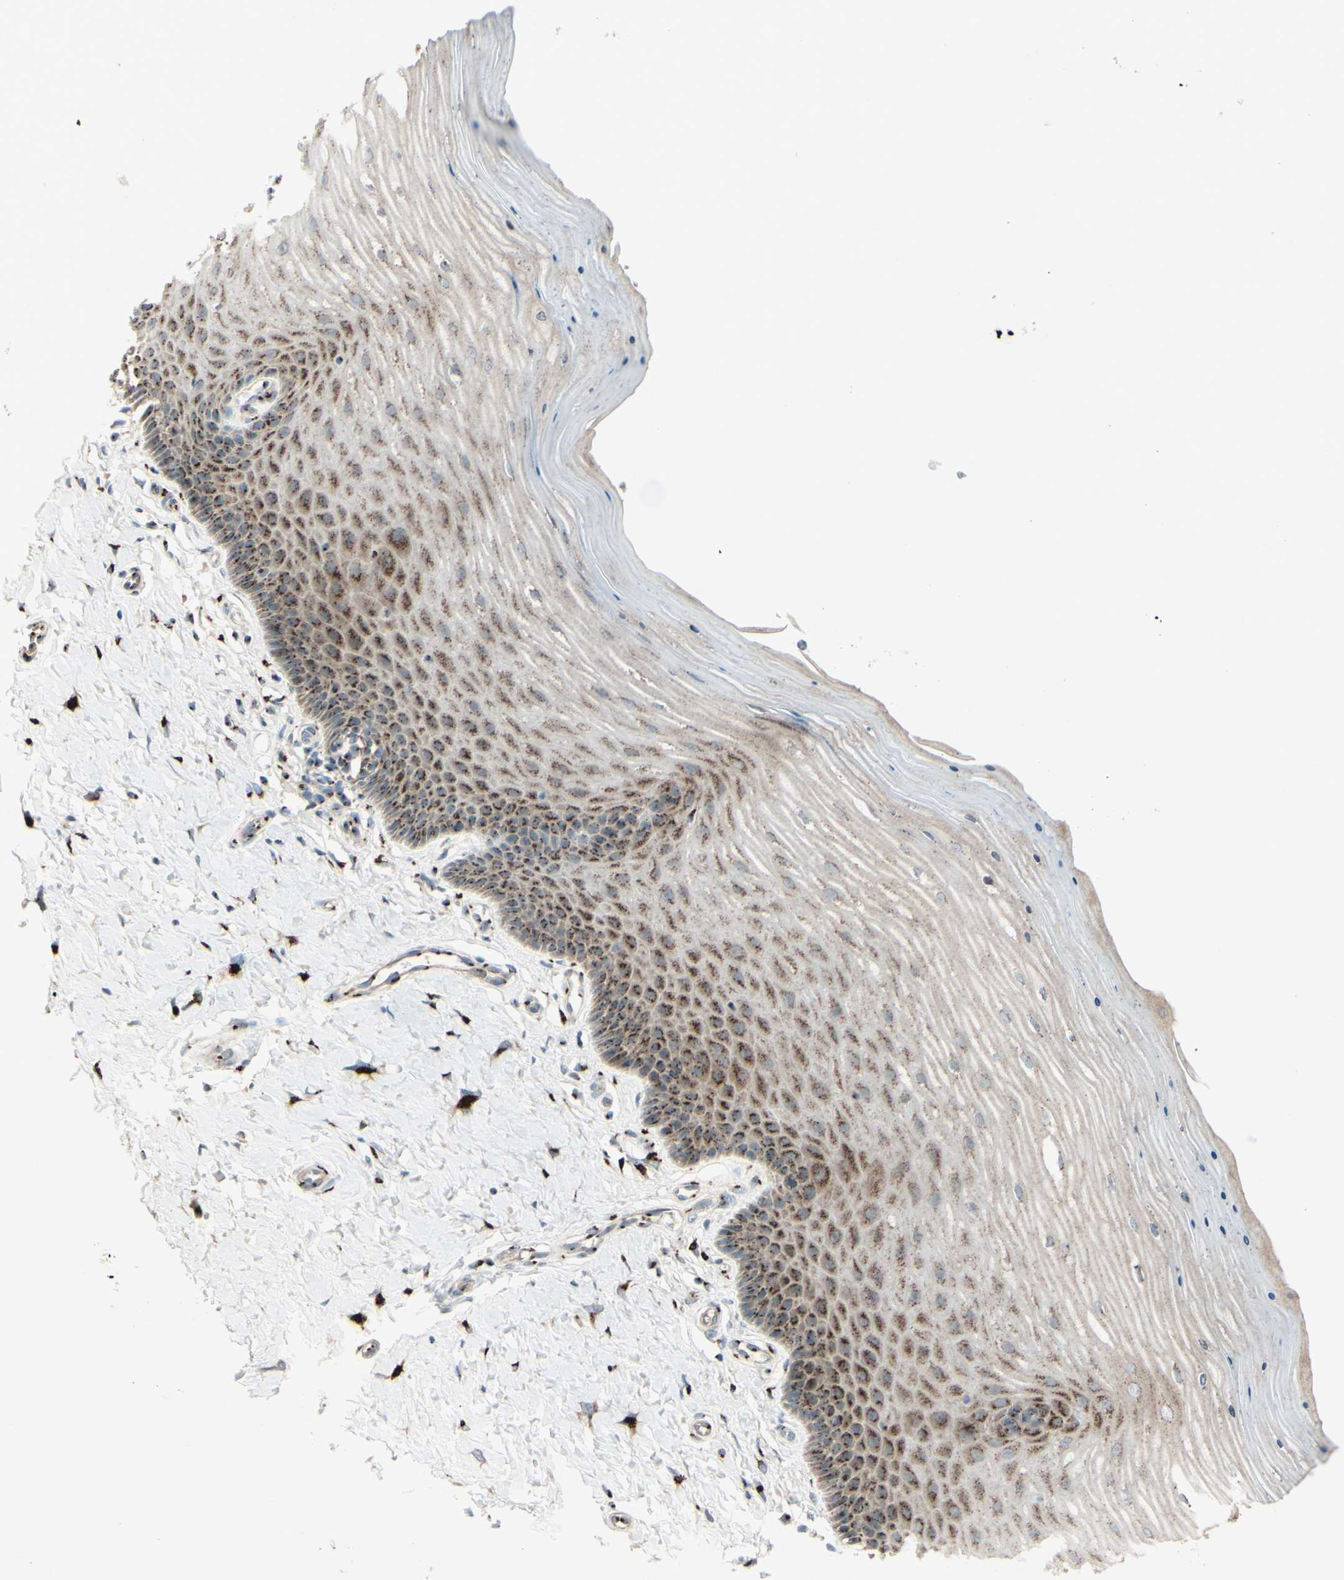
{"staining": {"intensity": "moderate", "quantity": ">75%", "location": "cytoplasmic/membranous"}, "tissue": "cervix", "cell_type": "Glandular cells", "image_type": "normal", "snomed": [{"axis": "morphology", "description": "Normal tissue, NOS"}, {"axis": "topography", "description": "Cervix"}], "caption": "An image showing moderate cytoplasmic/membranous staining in about >75% of glandular cells in unremarkable cervix, as visualized by brown immunohistochemical staining.", "gene": "BPNT2", "patient": {"sex": "female", "age": 55}}